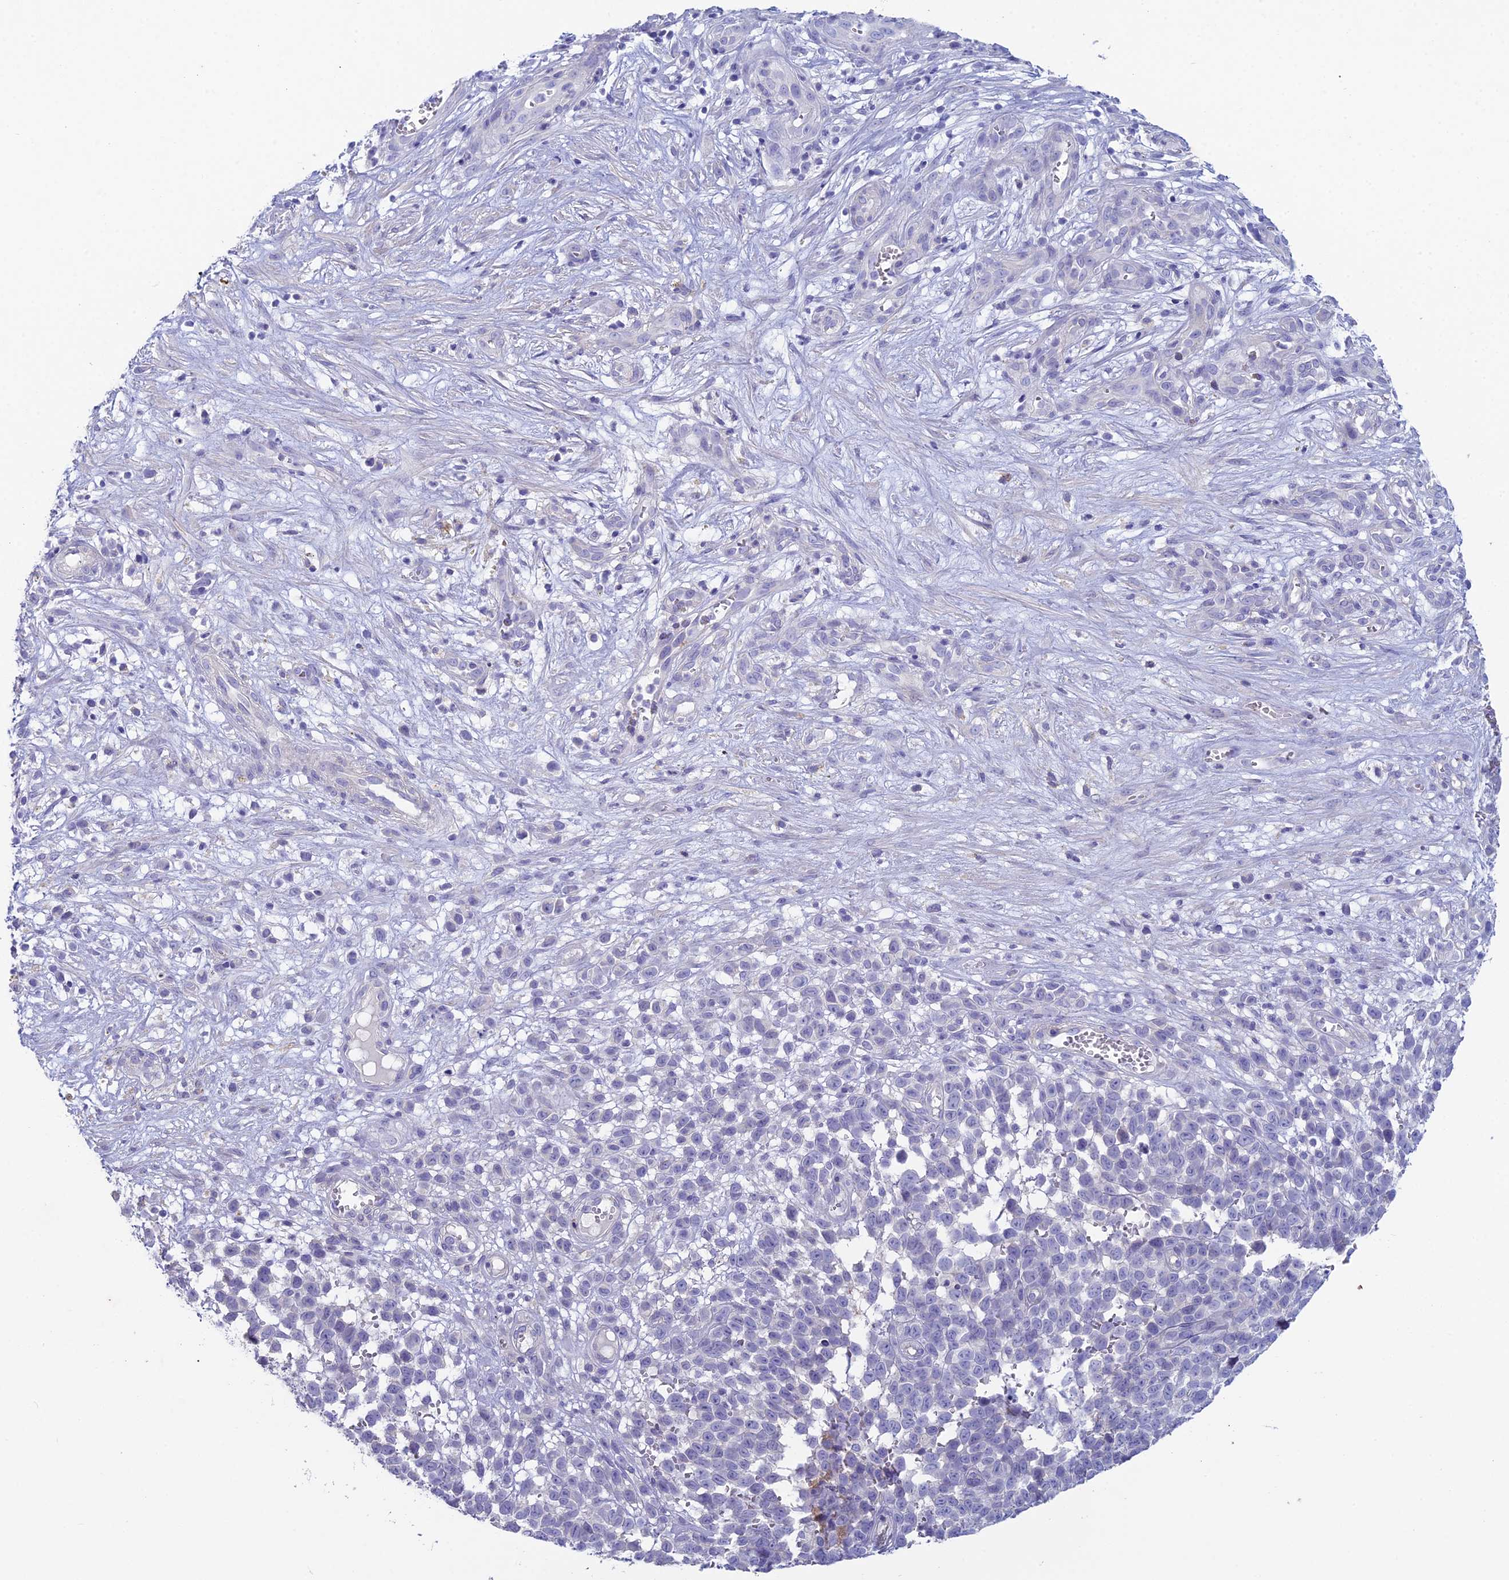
{"staining": {"intensity": "negative", "quantity": "none", "location": "none"}, "tissue": "melanoma", "cell_type": "Tumor cells", "image_type": "cancer", "snomed": [{"axis": "morphology", "description": "Malignant melanoma, NOS"}, {"axis": "topography", "description": "Nose, NOS"}], "caption": "Immunohistochemical staining of malignant melanoma reveals no significant staining in tumor cells.", "gene": "NCAM1", "patient": {"sex": "female", "age": 48}}